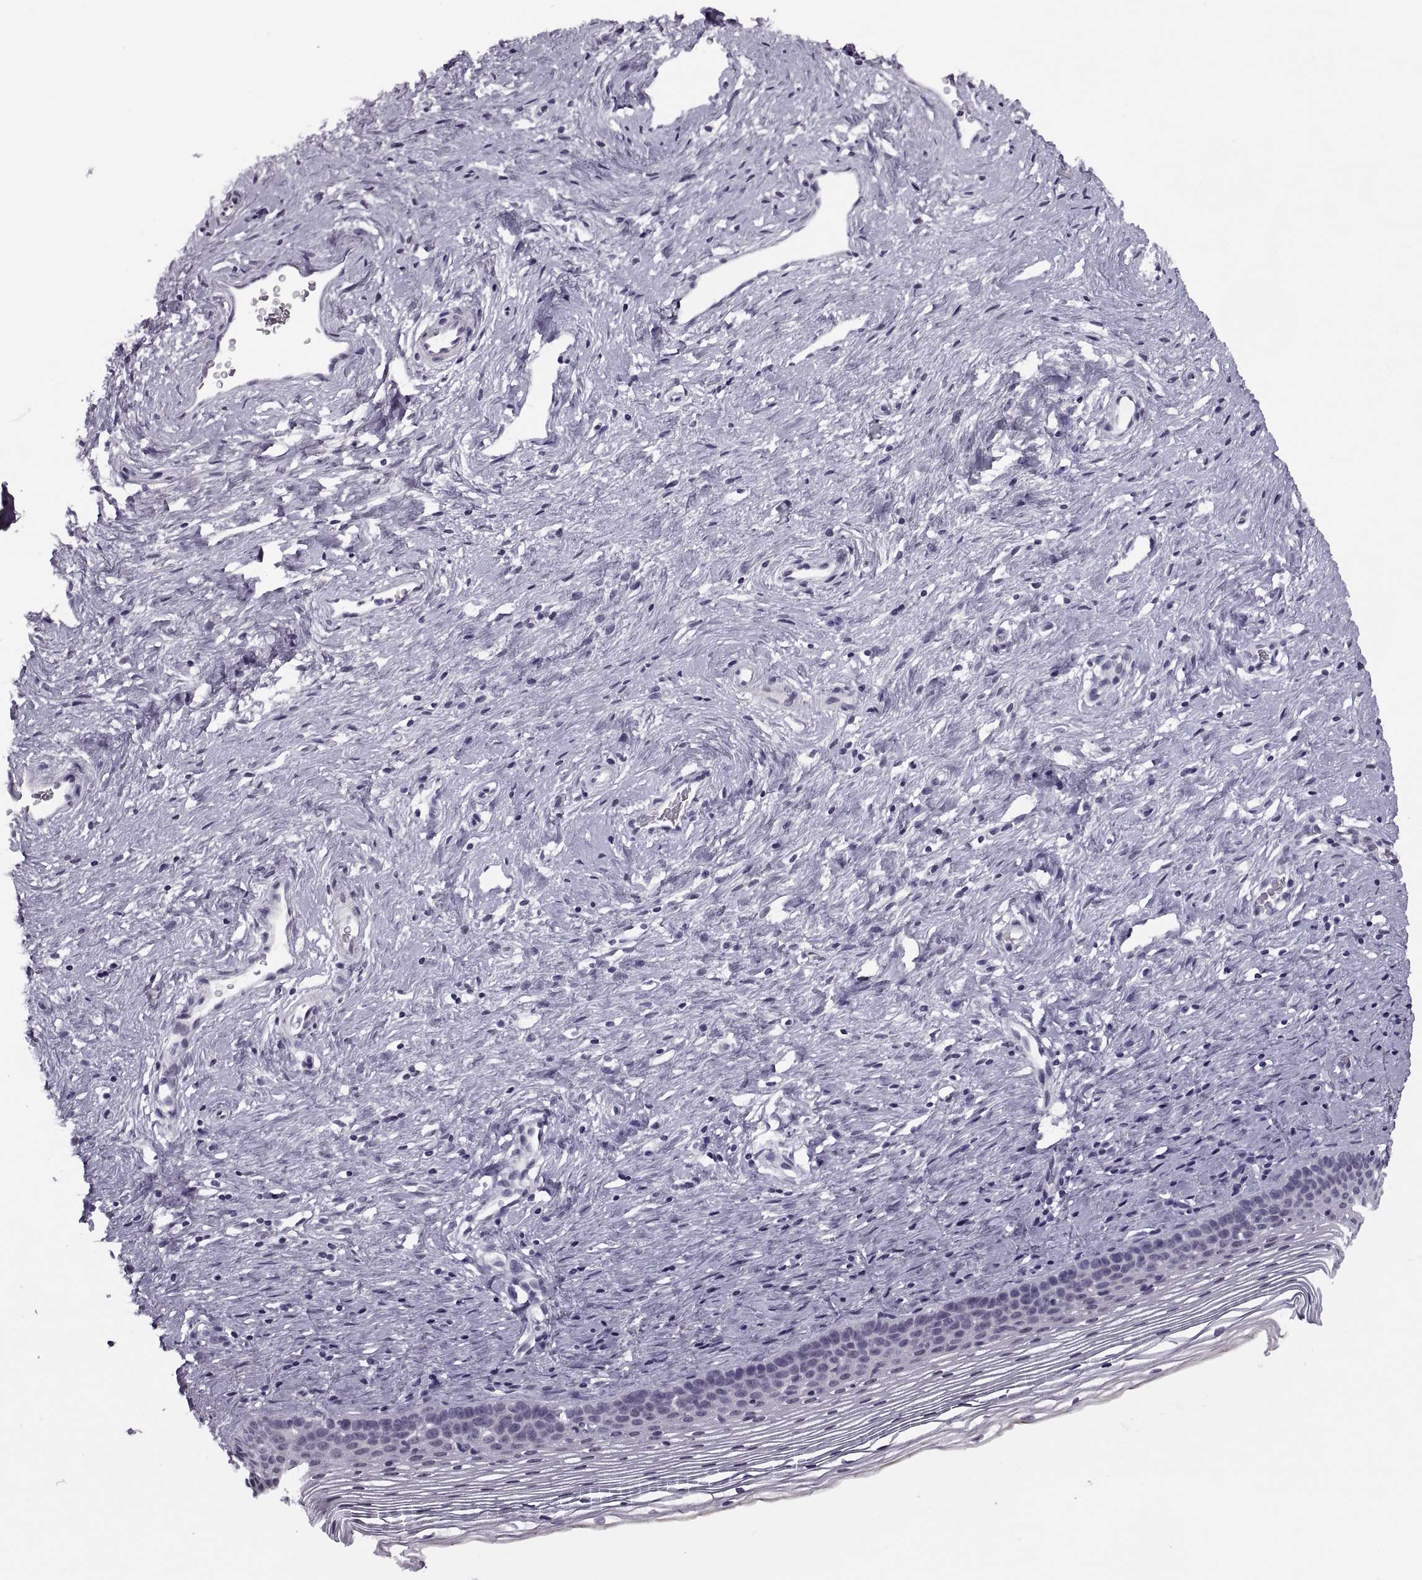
{"staining": {"intensity": "negative", "quantity": "none", "location": "none"}, "tissue": "cervix", "cell_type": "Glandular cells", "image_type": "normal", "snomed": [{"axis": "morphology", "description": "Normal tissue, NOS"}, {"axis": "topography", "description": "Cervix"}], "caption": "DAB (3,3'-diaminobenzidine) immunohistochemical staining of benign human cervix demonstrates no significant expression in glandular cells.", "gene": "TBC1D3B", "patient": {"sex": "female", "age": 39}}